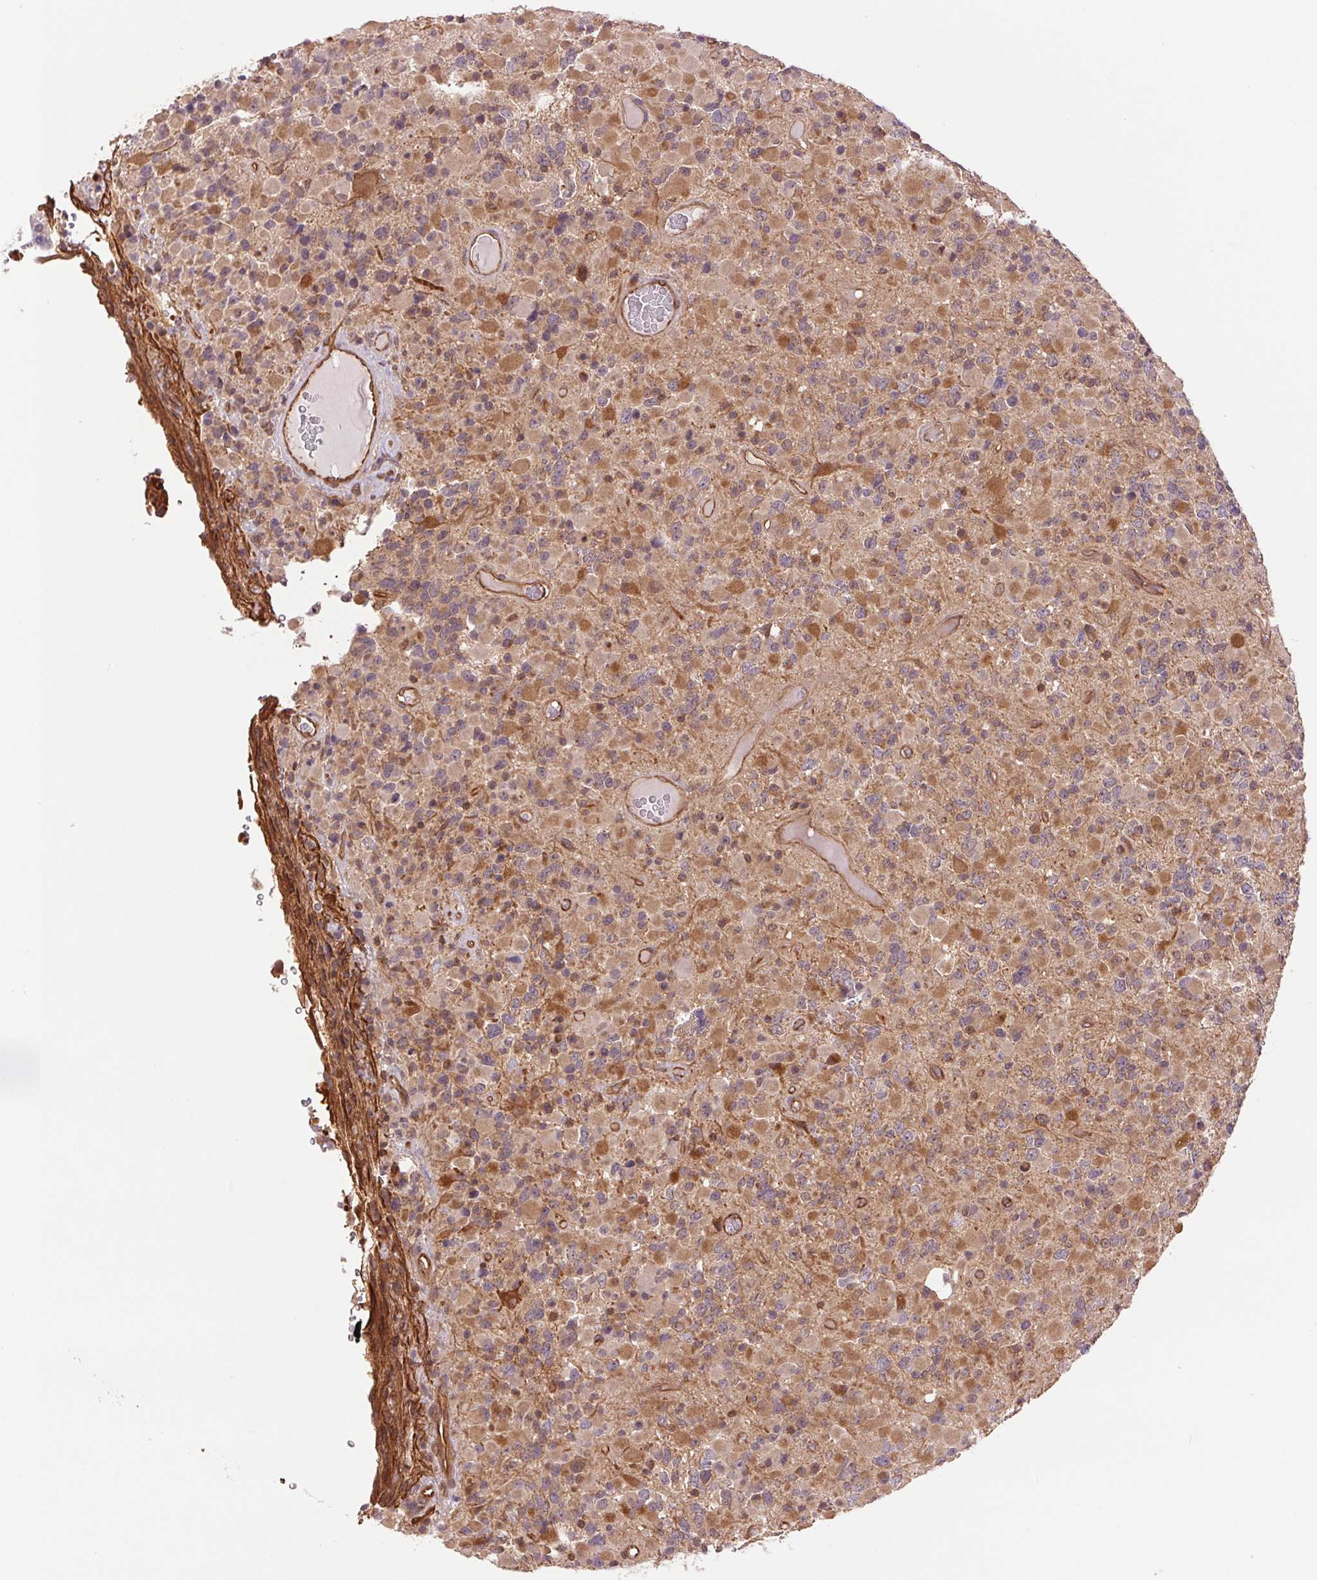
{"staining": {"intensity": "moderate", "quantity": ">75%", "location": "cytoplasmic/membranous"}, "tissue": "glioma", "cell_type": "Tumor cells", "image_type": "cancer", "snomed": [{"axis": "morphology", "description": "Glioma, malignant, High grade"}, {"axis": "topography", "description": "Brain"}], "caption": "Malignant glioma (high-grade) was stained to show a protein in brown. There is medium levels of moderate cytoplasmic/membranous expression in approximately >75% of tumor cells.", "gene": "STARD7", "patient": {"sex": "female", "age": 40}}